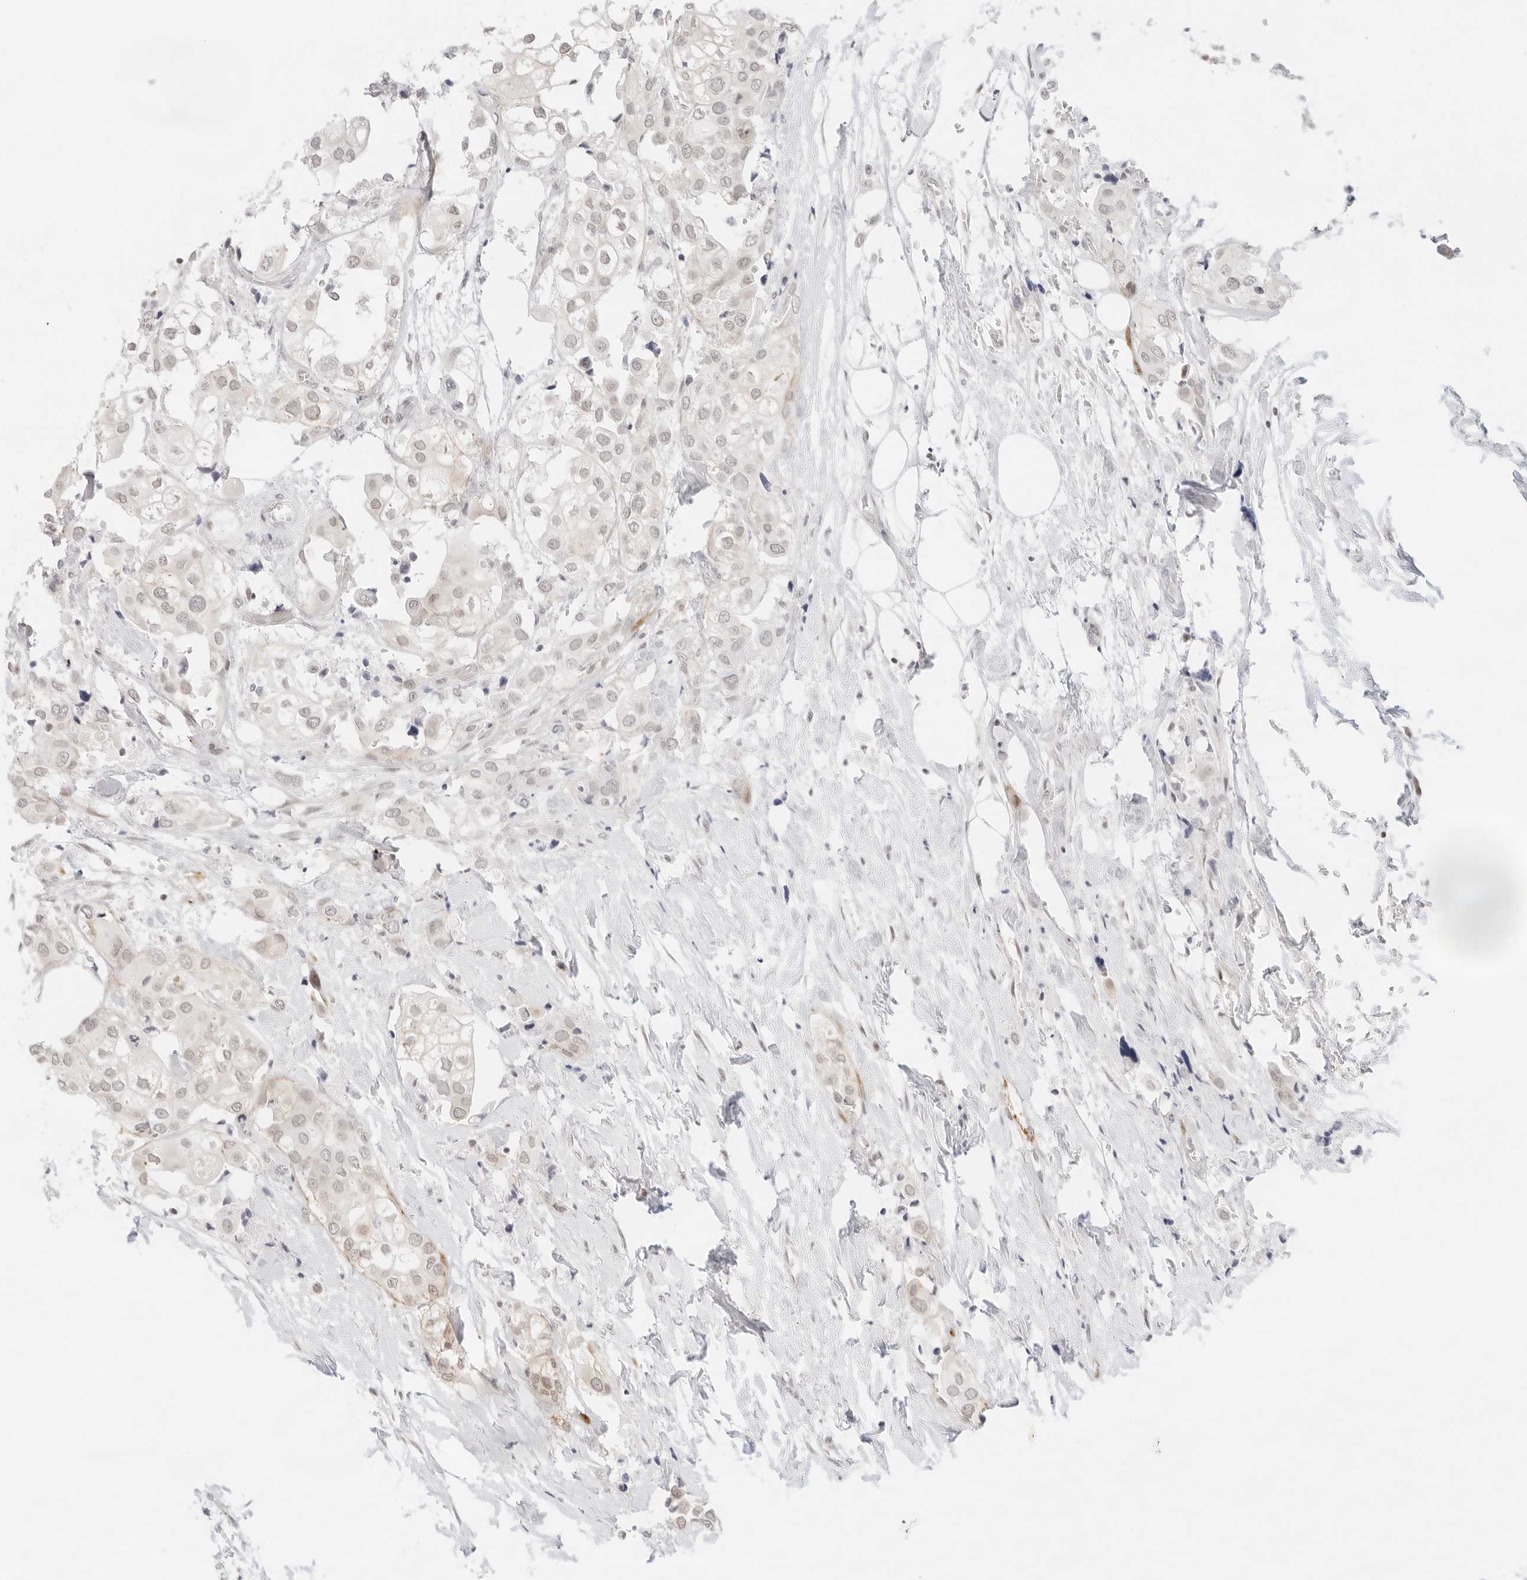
{"staining": {"intensity": "weak", "quantity": "<25%", "location": "cytoplasmic/membranous,nuclear"}, "tissue": "urothelial cancer", "cell_type": "Tumor cells", "image_type": "cancer", "snomed": [{"axis": "morphology", "description": "Urothelial carcinoma, High grade"}, {"axis": "topography", "description": "Urinary bladder"}], "caption": "An image of human urothelial carcinoma (high-grade) is negative for staining in tumor cells.", "gene": "GNAS", "patient": {"sex": "male", "age": 64}}